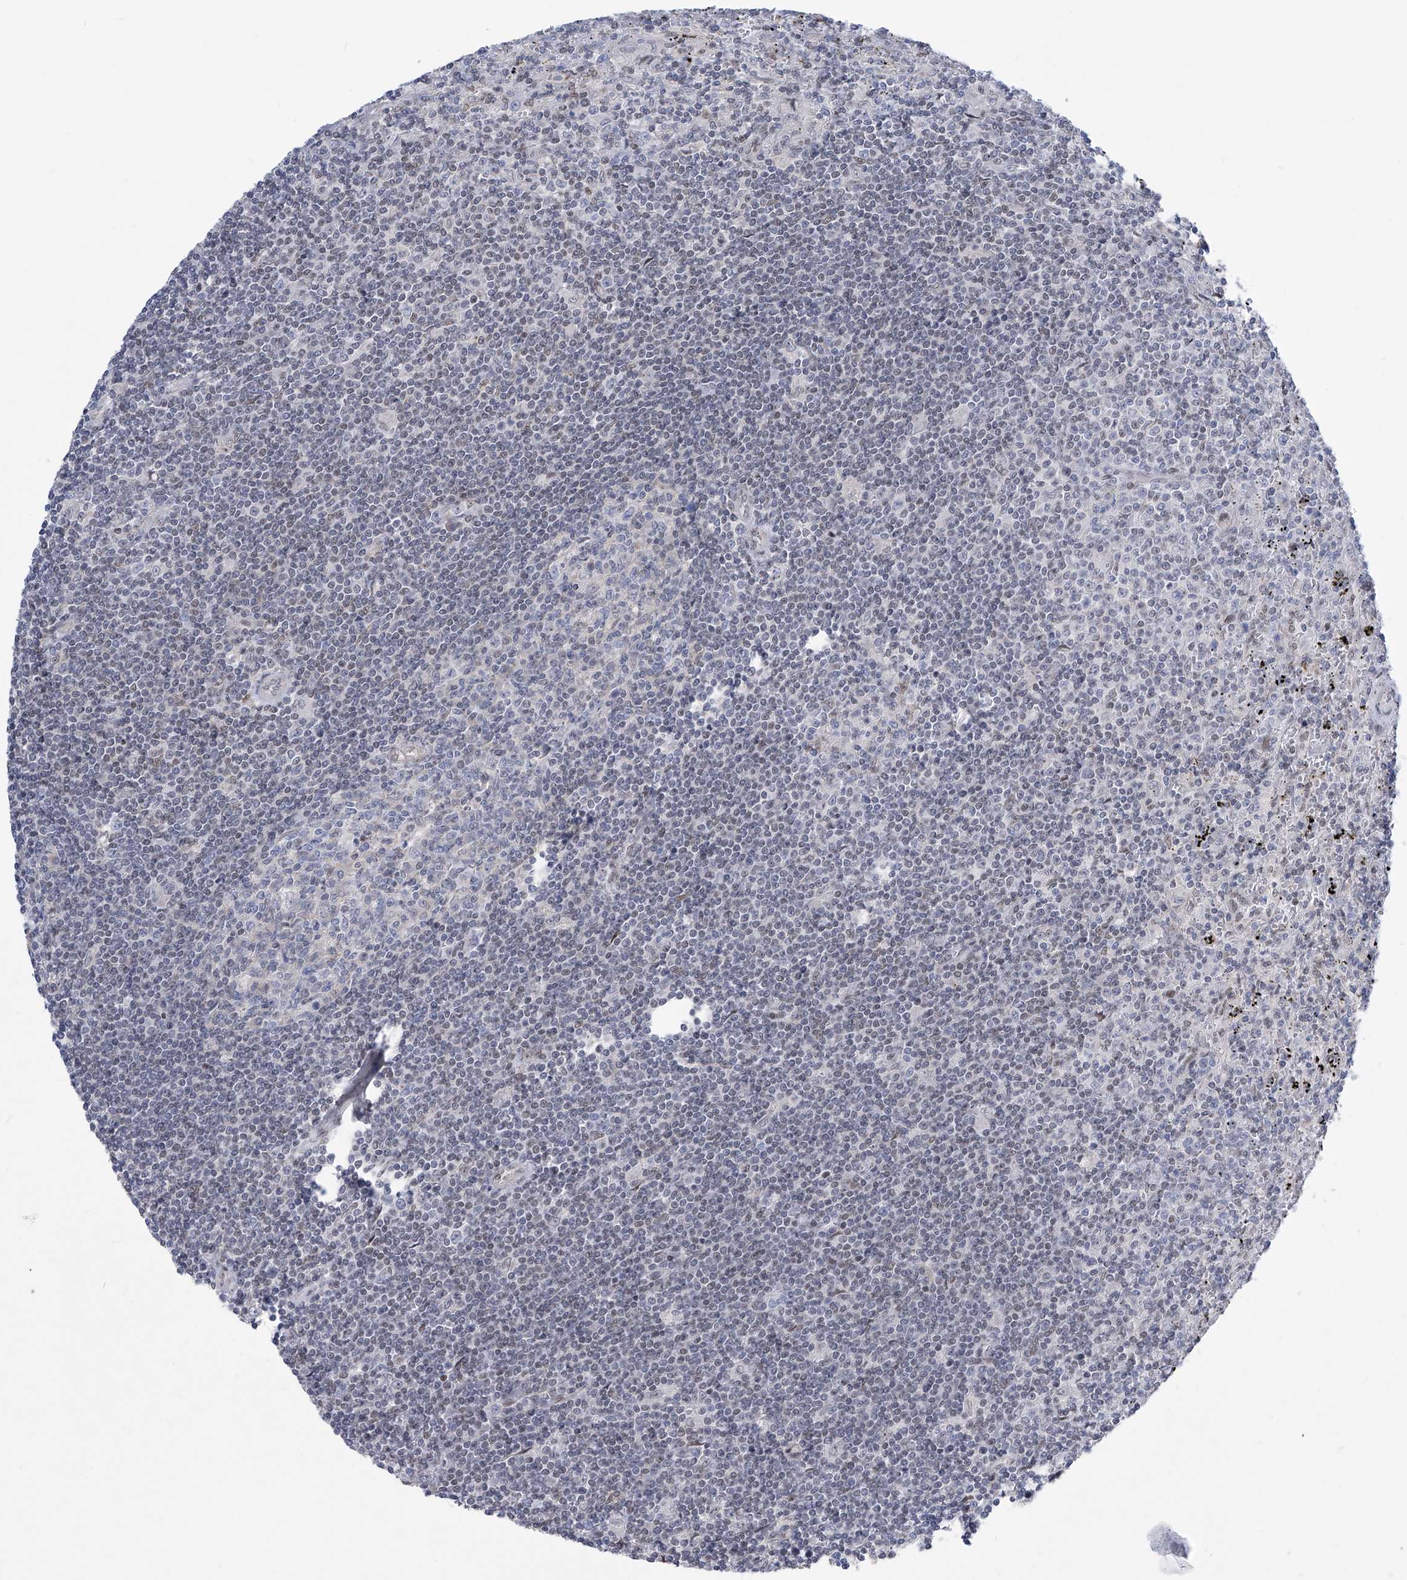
{"staining": {"intensity": "negative", "quantity": "none", "location": "none"}, "tissue": "lymphoma", "cell_type": "Tumor cells", "image_type": "cancer", "snomed": [{"axis": "morphology", "description": "Malignant lymphoma, non-Hodgkin's type, Low grade"}, {"axis": "topography", "description": "Spleen"}], "caption": "Immunohistochemistry (IHC) photomicrograph of human lymphoma stained for a protein (brown), which displays no expression in tumor cells.", "gene": "CETN2", "patient": {"sex": "male", "age": 76}}